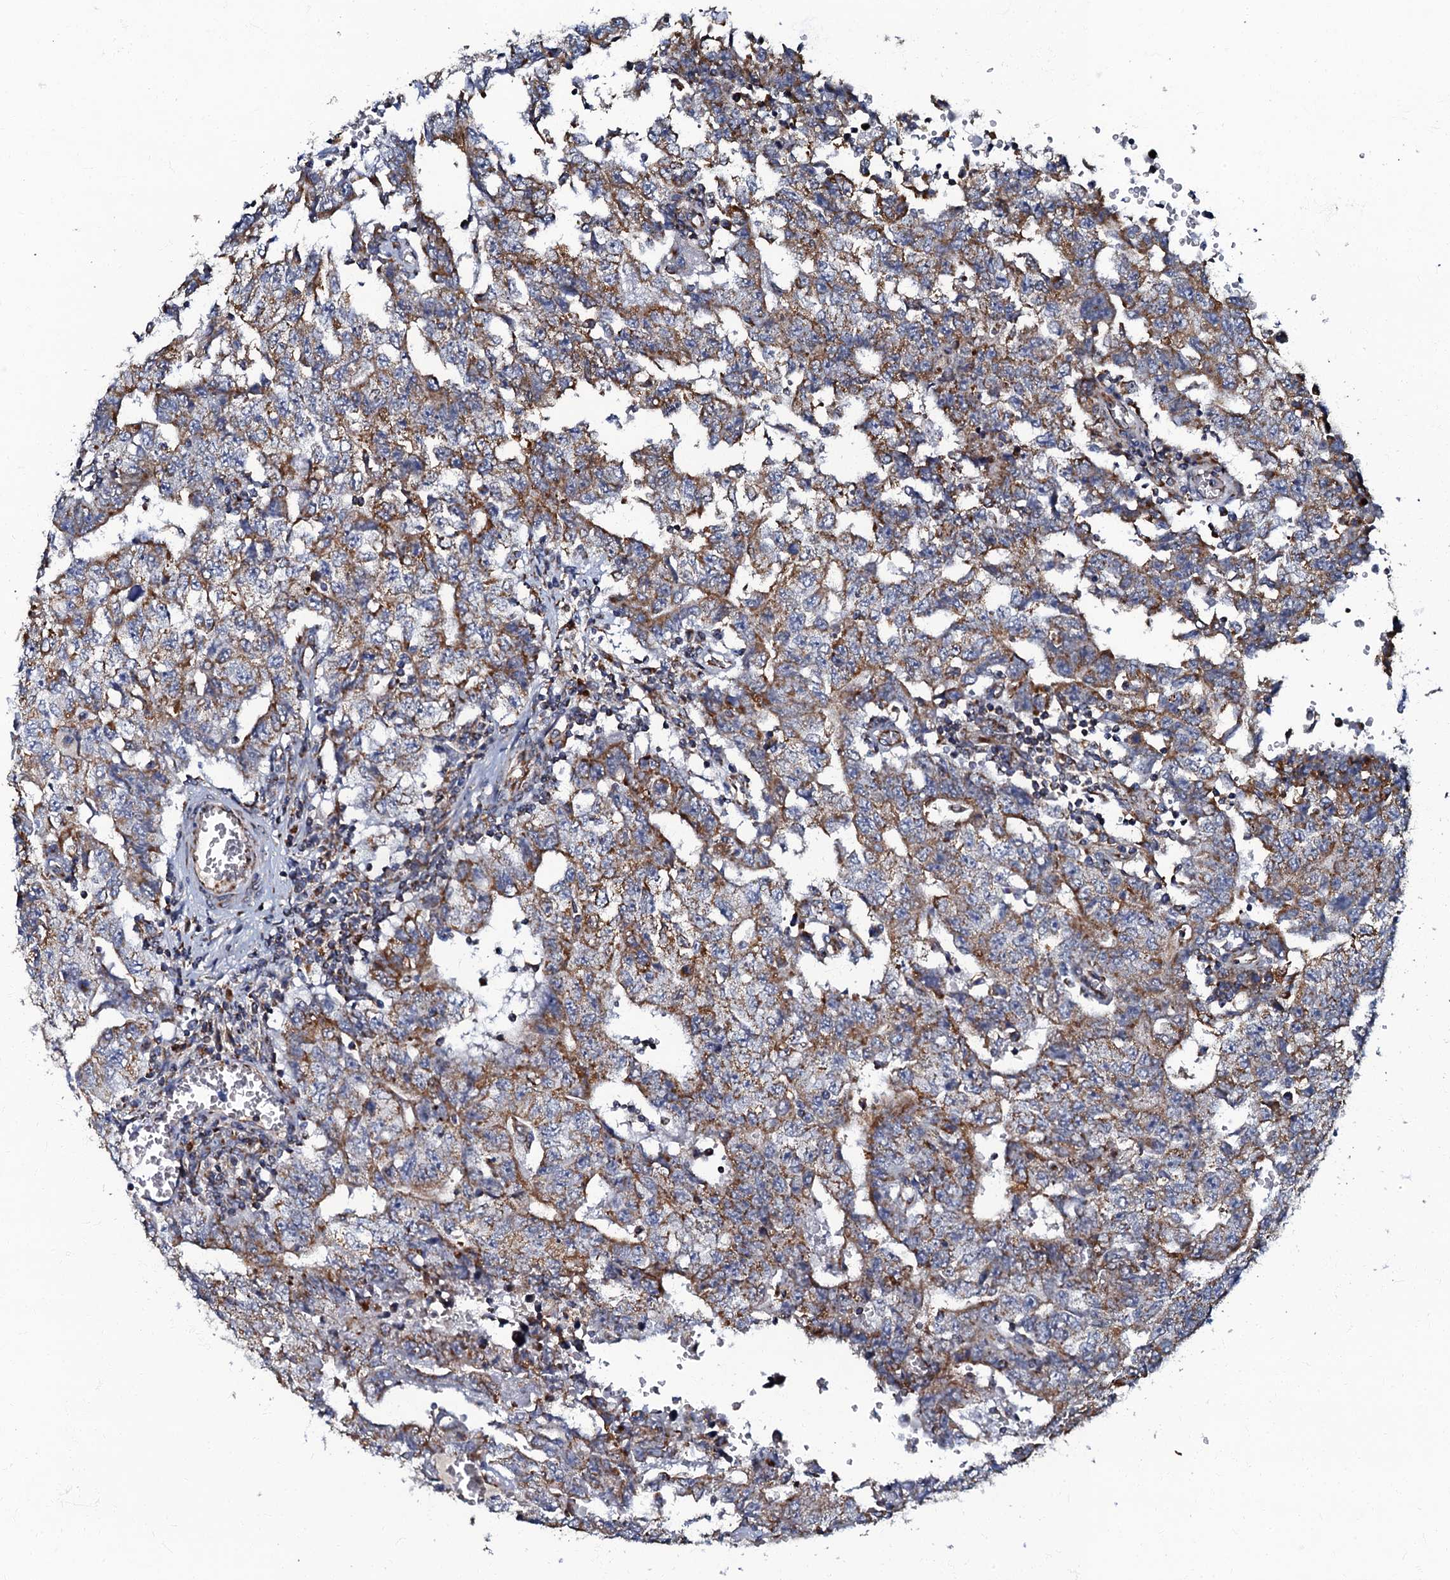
{"staining": {"intensity": "moderate", "quantity": ">75%", "location": "cytoplasmic/membranous"}, "tissue": "testis cancer", "cell_type": "Tumor cells", "image_type": "cancer", "snomed": [{"axis": "morphology", "description": "Carcinoma, Embryonal, NOS"}, {"axis": "topography", "description": "Testis"}], "caption": "Protein staining of testis cancer (embryonal carcinoma) tissue demonstrates moderate cytoplasmic/membranous positivity in about >75% of tumor cells.", "gene": "NDUFA12", "patient": {"sex": "male", "age": 26}}